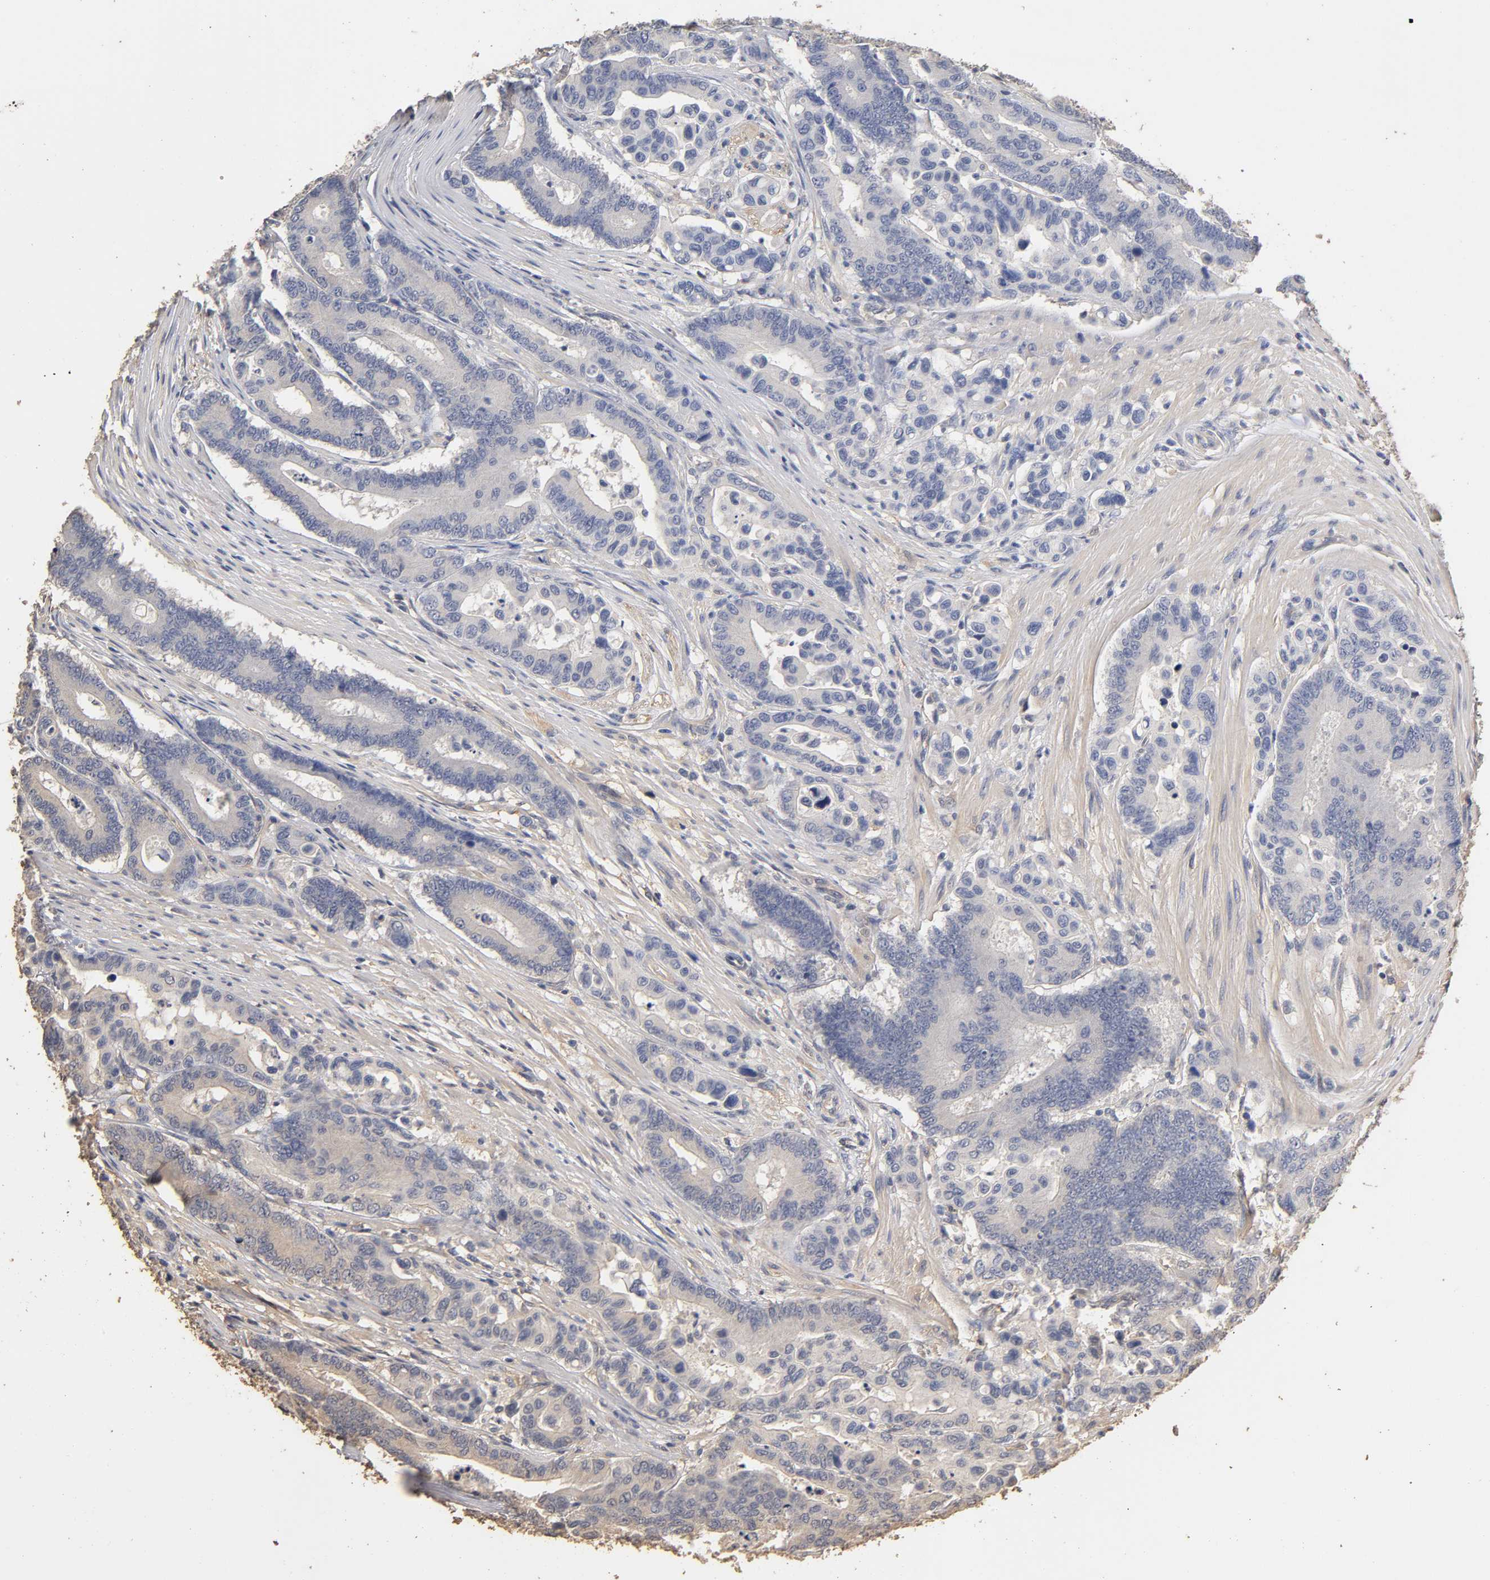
{"staining": {"intensity": "negative", "quantity": "none", "location": "none"}, "tissue": "colorectal cancer", "cell_type": "Tumor cells", "image_type": "cancer", "snomed": [{"axis": "morphology", "description": "Normal tissue, NOS"}, {"axis": "morphology", "description": "Adenocarcinoma, NOS"}, {"axis": "topography", "description": "Colon"}], "caption": "DAB (3,3'-diaminobenzidine) immunohistochemical staining of human colorectal adenocarcinoma displays no significant staining in tumor cells.", "gene": "VSIG4", "patient": {"sex": "male", "age": 82}}